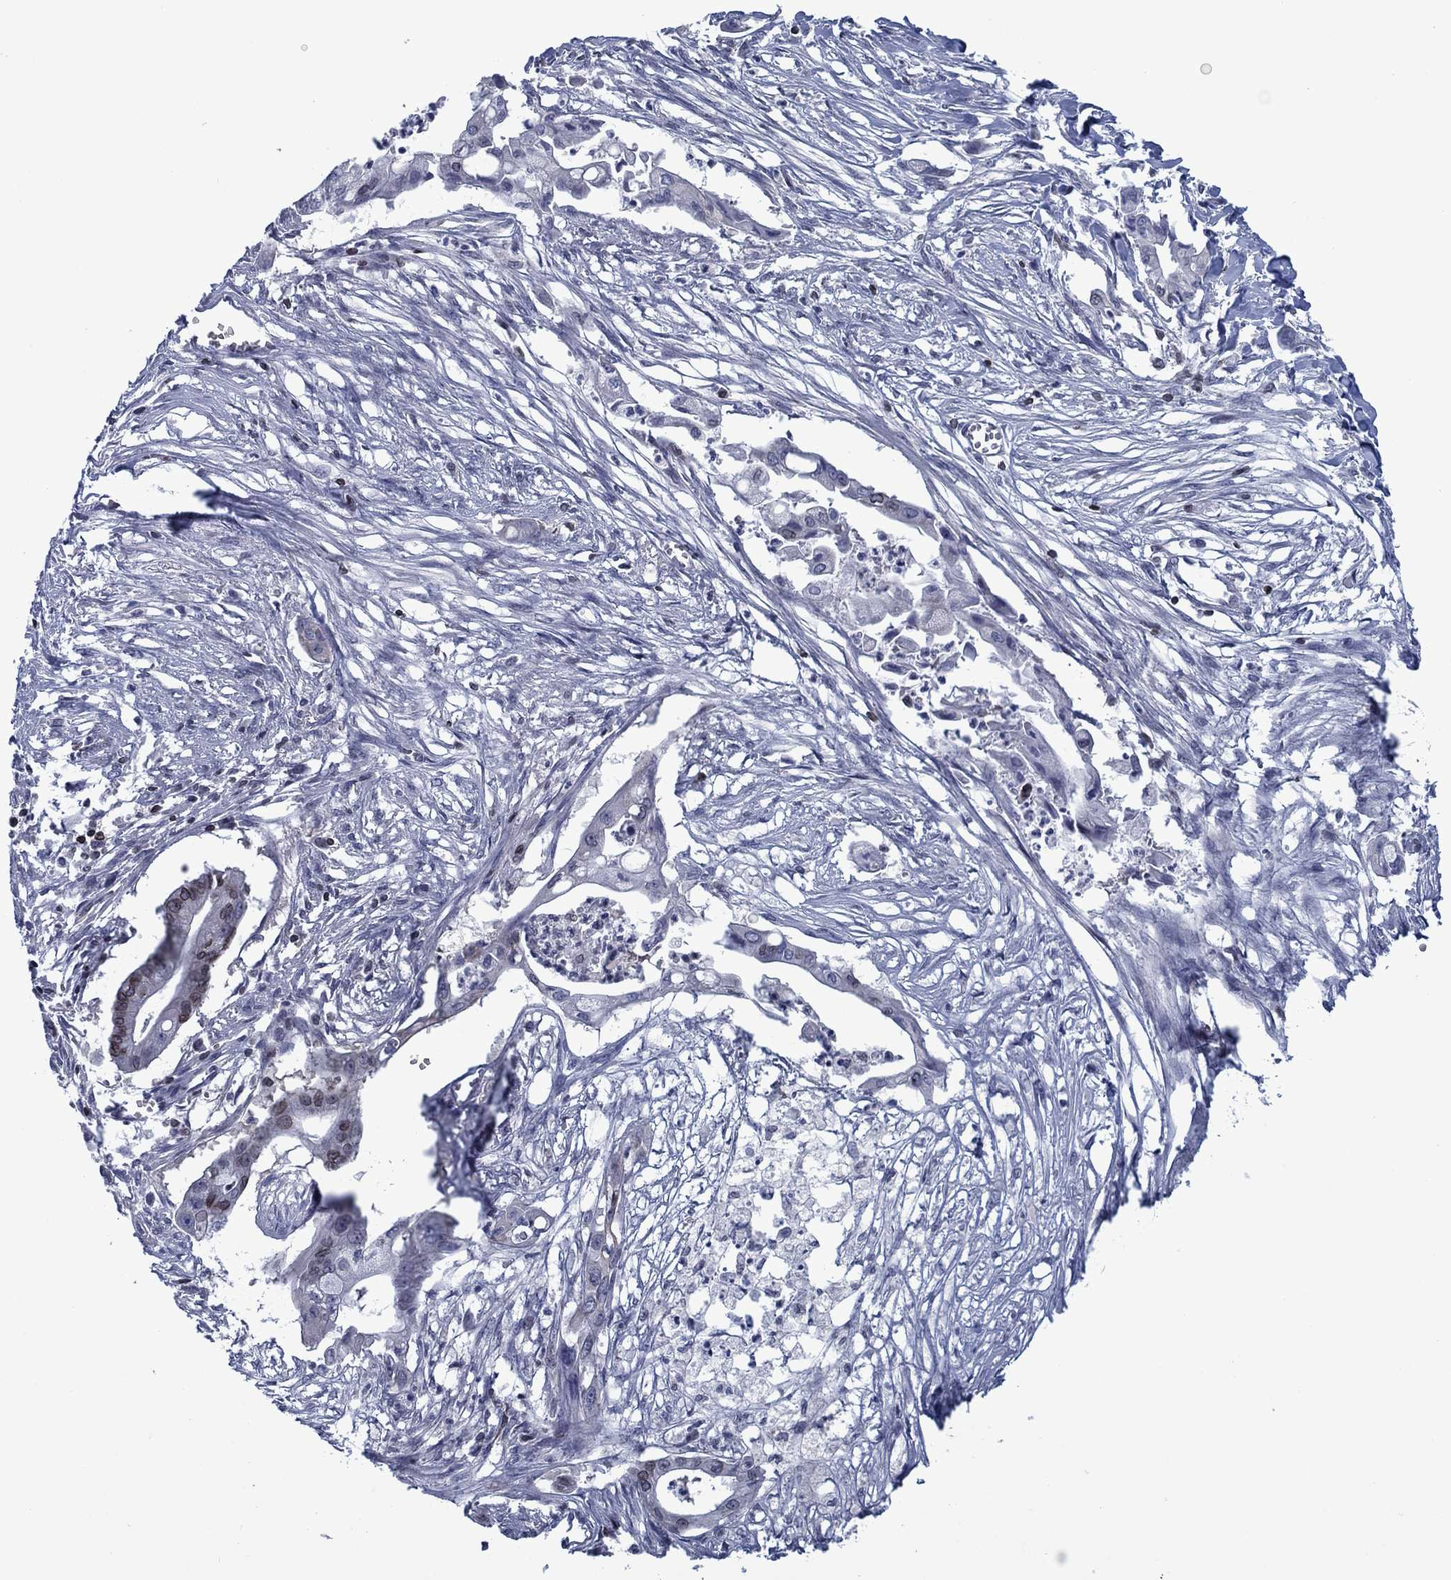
{"staining": {"intensity": "weak", "quantity": "<25%", "location": "cytoplasmic/membranous,nuclear"}, "tissue": "pancreatic cancer", "cell_type": "Tumor cells", "image_type": "cancer", "snomed": [{"axis": "morphology", "description": "Normal tissue, NOS"}, {"axis": "morphology", "description": "Adenocarcinoma, NOS"}, {"axis": "topography", "description": "Pancreas"}], "caption": "Pancreatic cancer (adenocarcinoma) stained for a protein using IHC displays no staining tumor cells.", "gene": "SLA", "patient": {"sex": "female", "age": 58}}